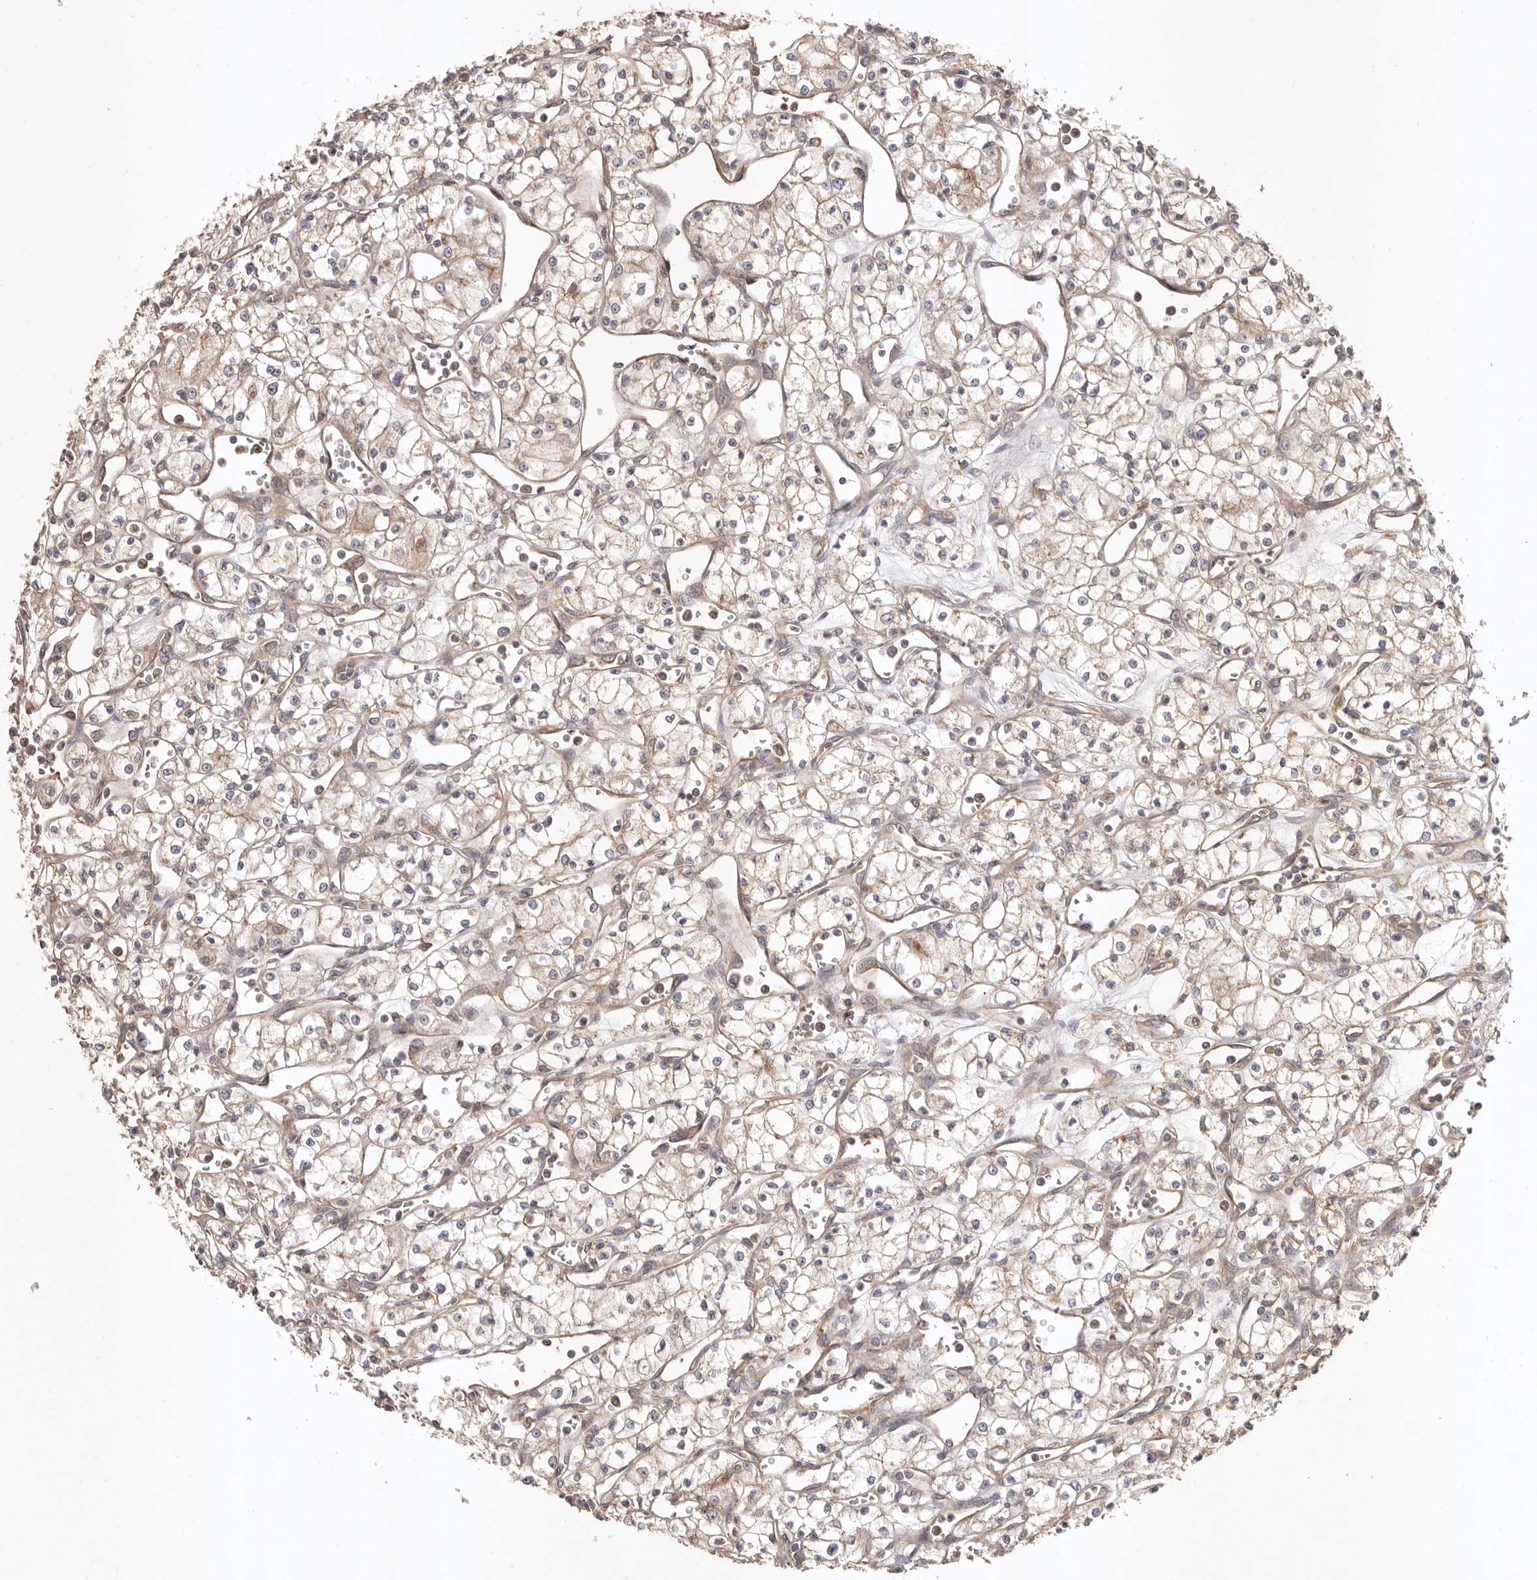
{"staining": {"intensity": "weak", "quantity": ">75%", "location": "cytoplasmic/membranous"}, "tissue": "renal cancer", "cell_type": "Tumor cells", "image_type": "cancer", "snomed": [{"axis": "morphology", "description": "Adenocarcinoma, NOS"}, {"axis": "topography", "description": "Kidney"}], "caption": "Renal adenocarcinoma tissue reveals weak cytoplasmic/membranous staining in about >75% of tumor cells", "gene": "UBR2", "patient": {"sex": "male", "age": 59}}